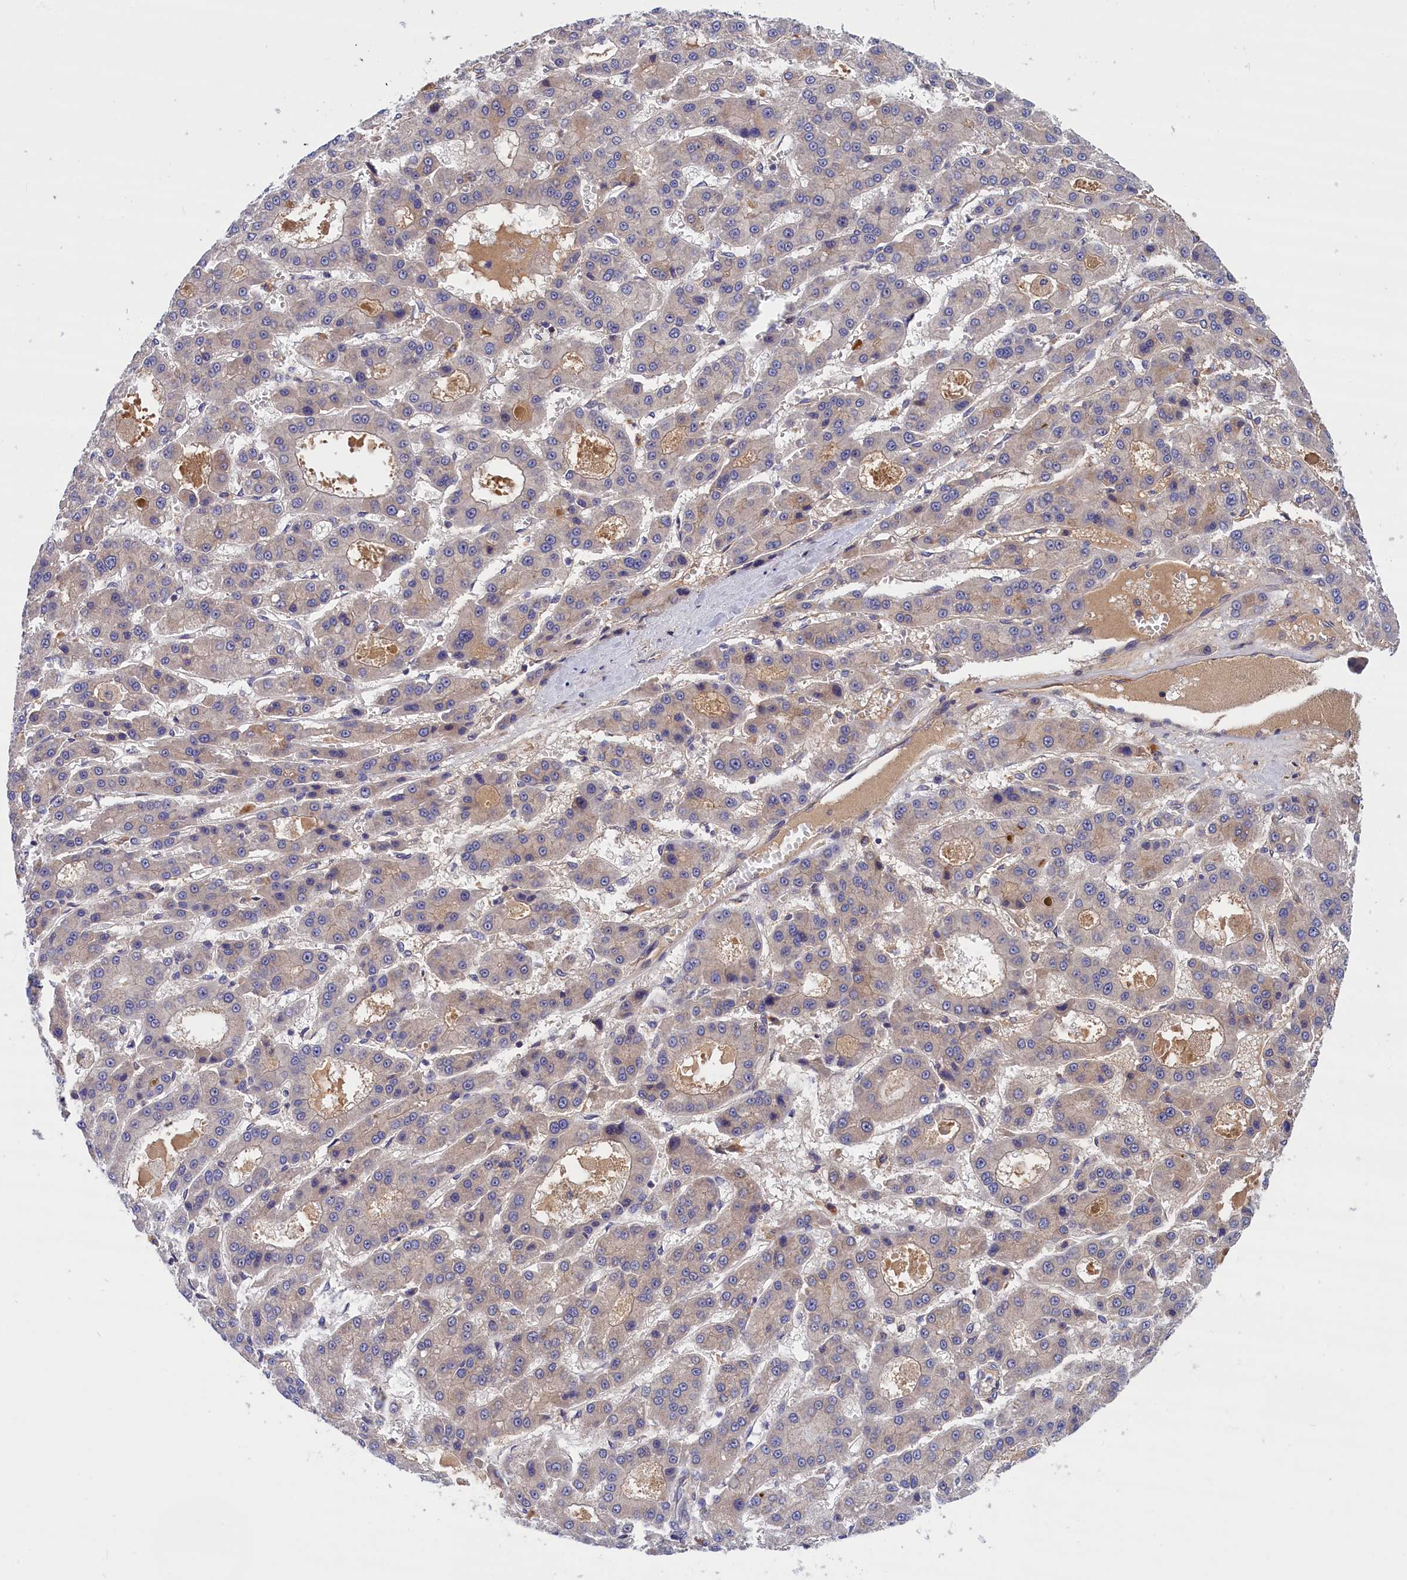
{"staining": {"intensity": "negative", "quantity": "none", "location": "none"}, "tissue": "liver cancer", "cell_type": "Tumor cells", "image_type": "cancer", "snomed": [{"axis": "morphology", "description": "Carcinoma, Hepatocellular, NOS"}, {"axis": "topography", "description": "Liver"}], "caption": "The micrograph demonstrates no staining of tumor cells in hepatocellular carcinoma (liver).", "gene": "CRACD", "patient": {"sex": "male", "age": 70}}